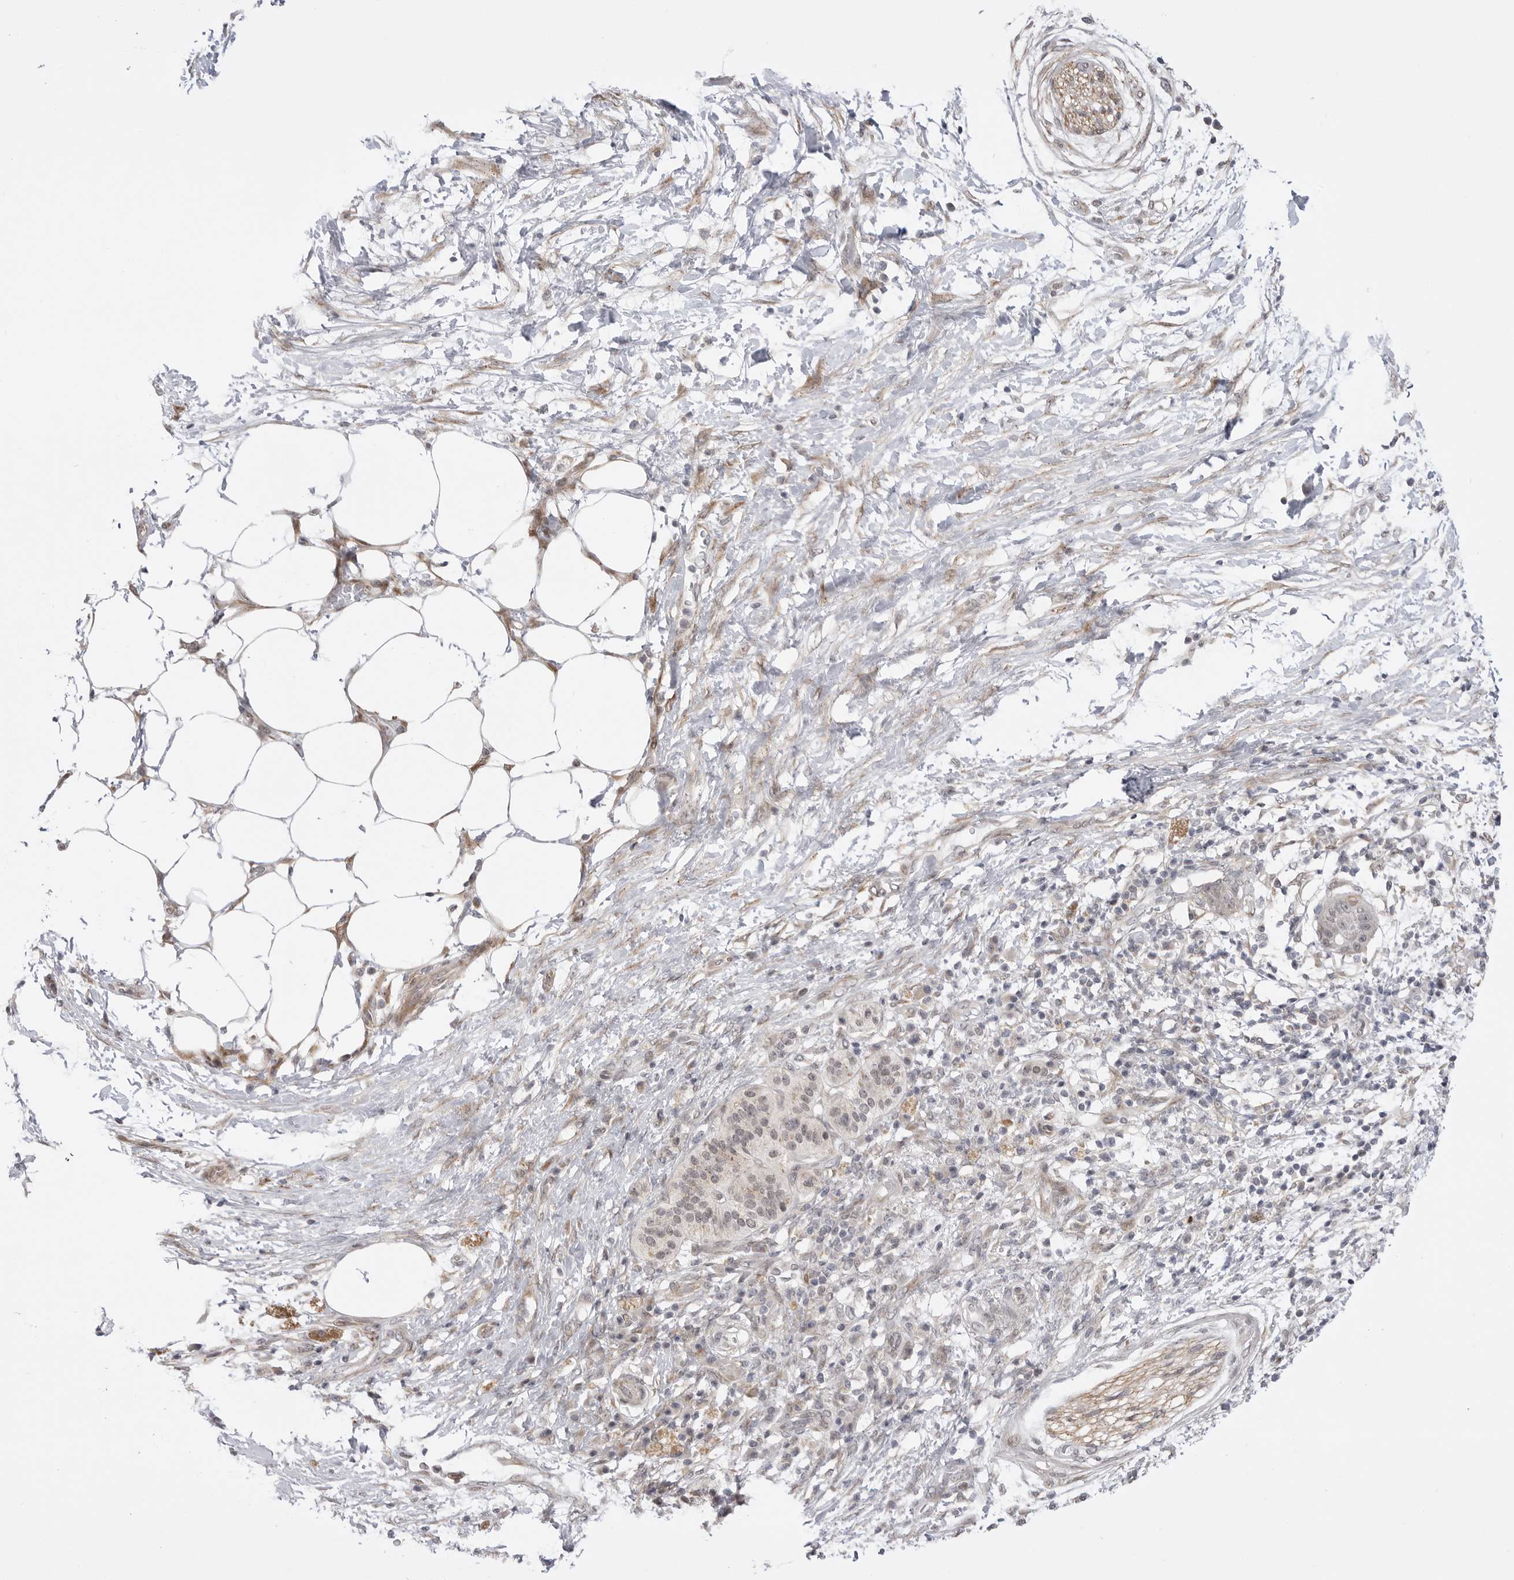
{"staining": {"intensity": "weak", "quantity": "25%-75%", "location": "nuclear"}, "tissue": "pancreatic cancer", "cell_type": "Tumor cells", "image_type": "cancer", "snomed": [{"axis": "morphology", "description": "Adenocarcinoma, NOS"}, {"axis": "topography", "description": "Pancreas"}], "caption": "Brown immunohistochemical staining in human pancreatic cancer shows weak nuclear expression in approximately 25%-75% of tumor cells.", "gene": "GGT6", "patient": {"sex": "female", "age": 78}}